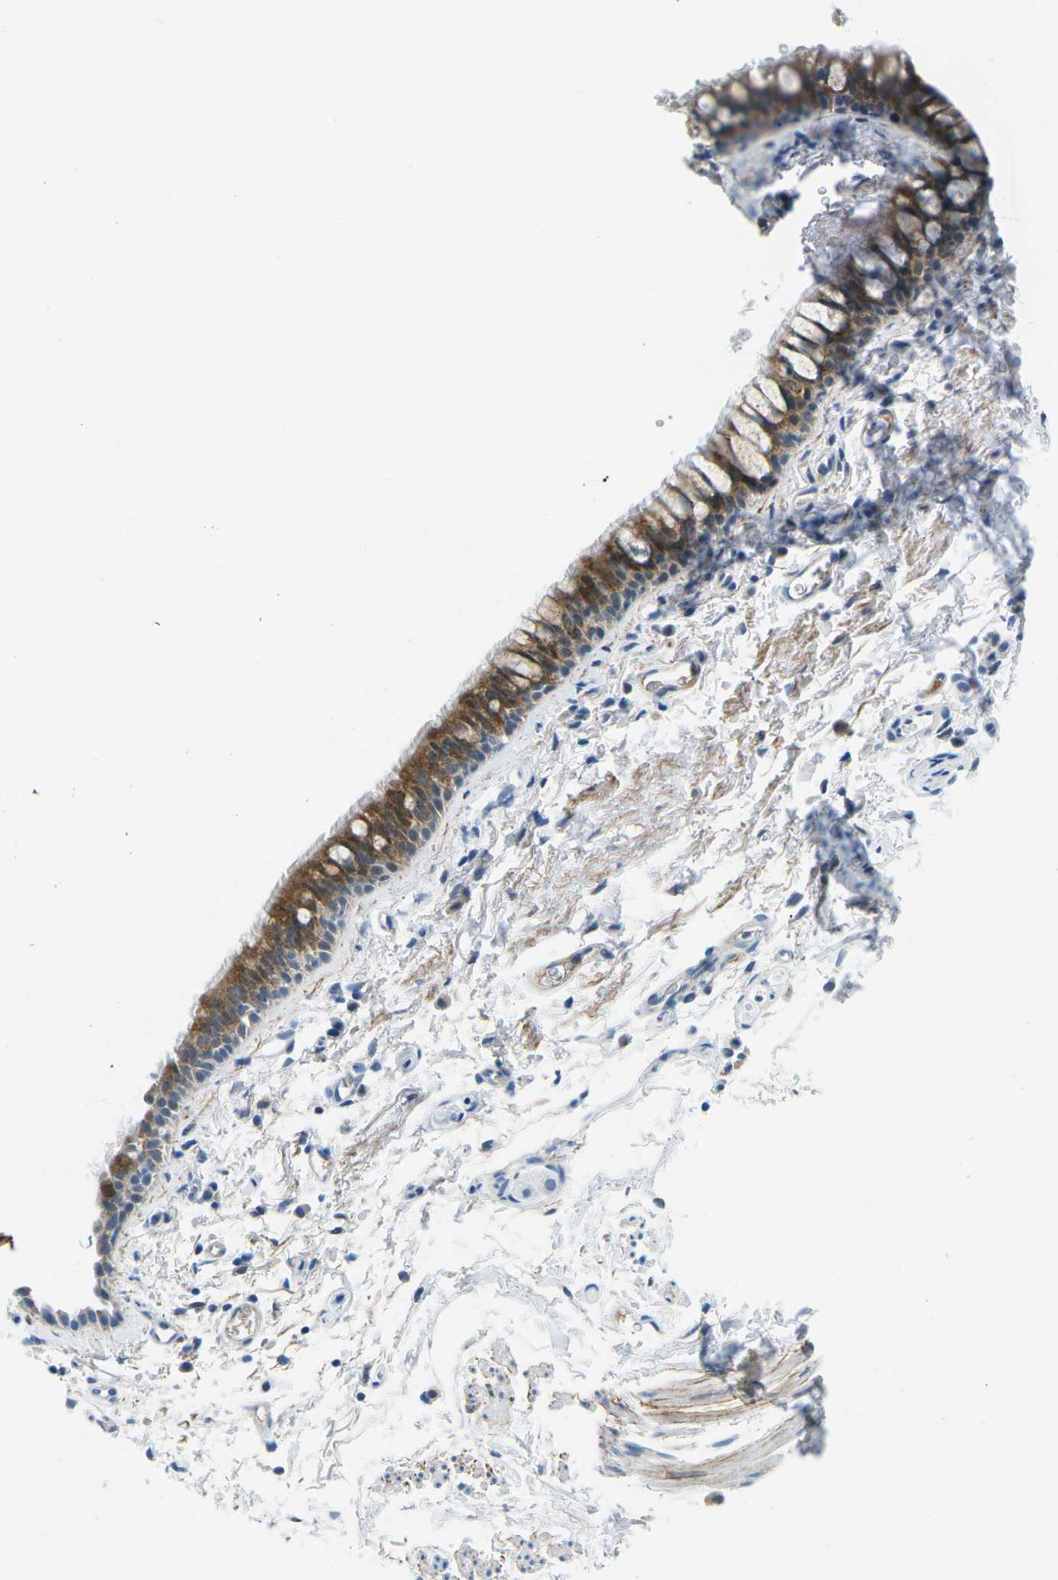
{"staining": {"intensity": "moderate", "quantity": ">75%", "location": "cytoplasmic/membranous"}, "tissue": "bronchus", "cell_type": "Respiratory epithelial cells", "image_type": "normal", "snomed": [{"axis": "morphology", "description": "Normal tissue, NOS"}, {"axis": "morphology", "description": "Malignant melanoma, Metastatic site"}, {"axis": "topography", "description": "Bronchus"}, {"axis": "topography", "description": "Lung"}], "caption": "Immunohistochemical staining of normal bronchus reveals medium levels of moderate cytoplasmic/membranous staining in about >75% of respiratory epithelial cells. The staining was performed using DAB (3,3'-diaminobenzidine) to visualize the protein expression in brown, while the nuclei were stained in blue with hematoxylin (Magnification: 20x).", "gene": "CFB", "patient": {"sex": "male", "age": 64}}